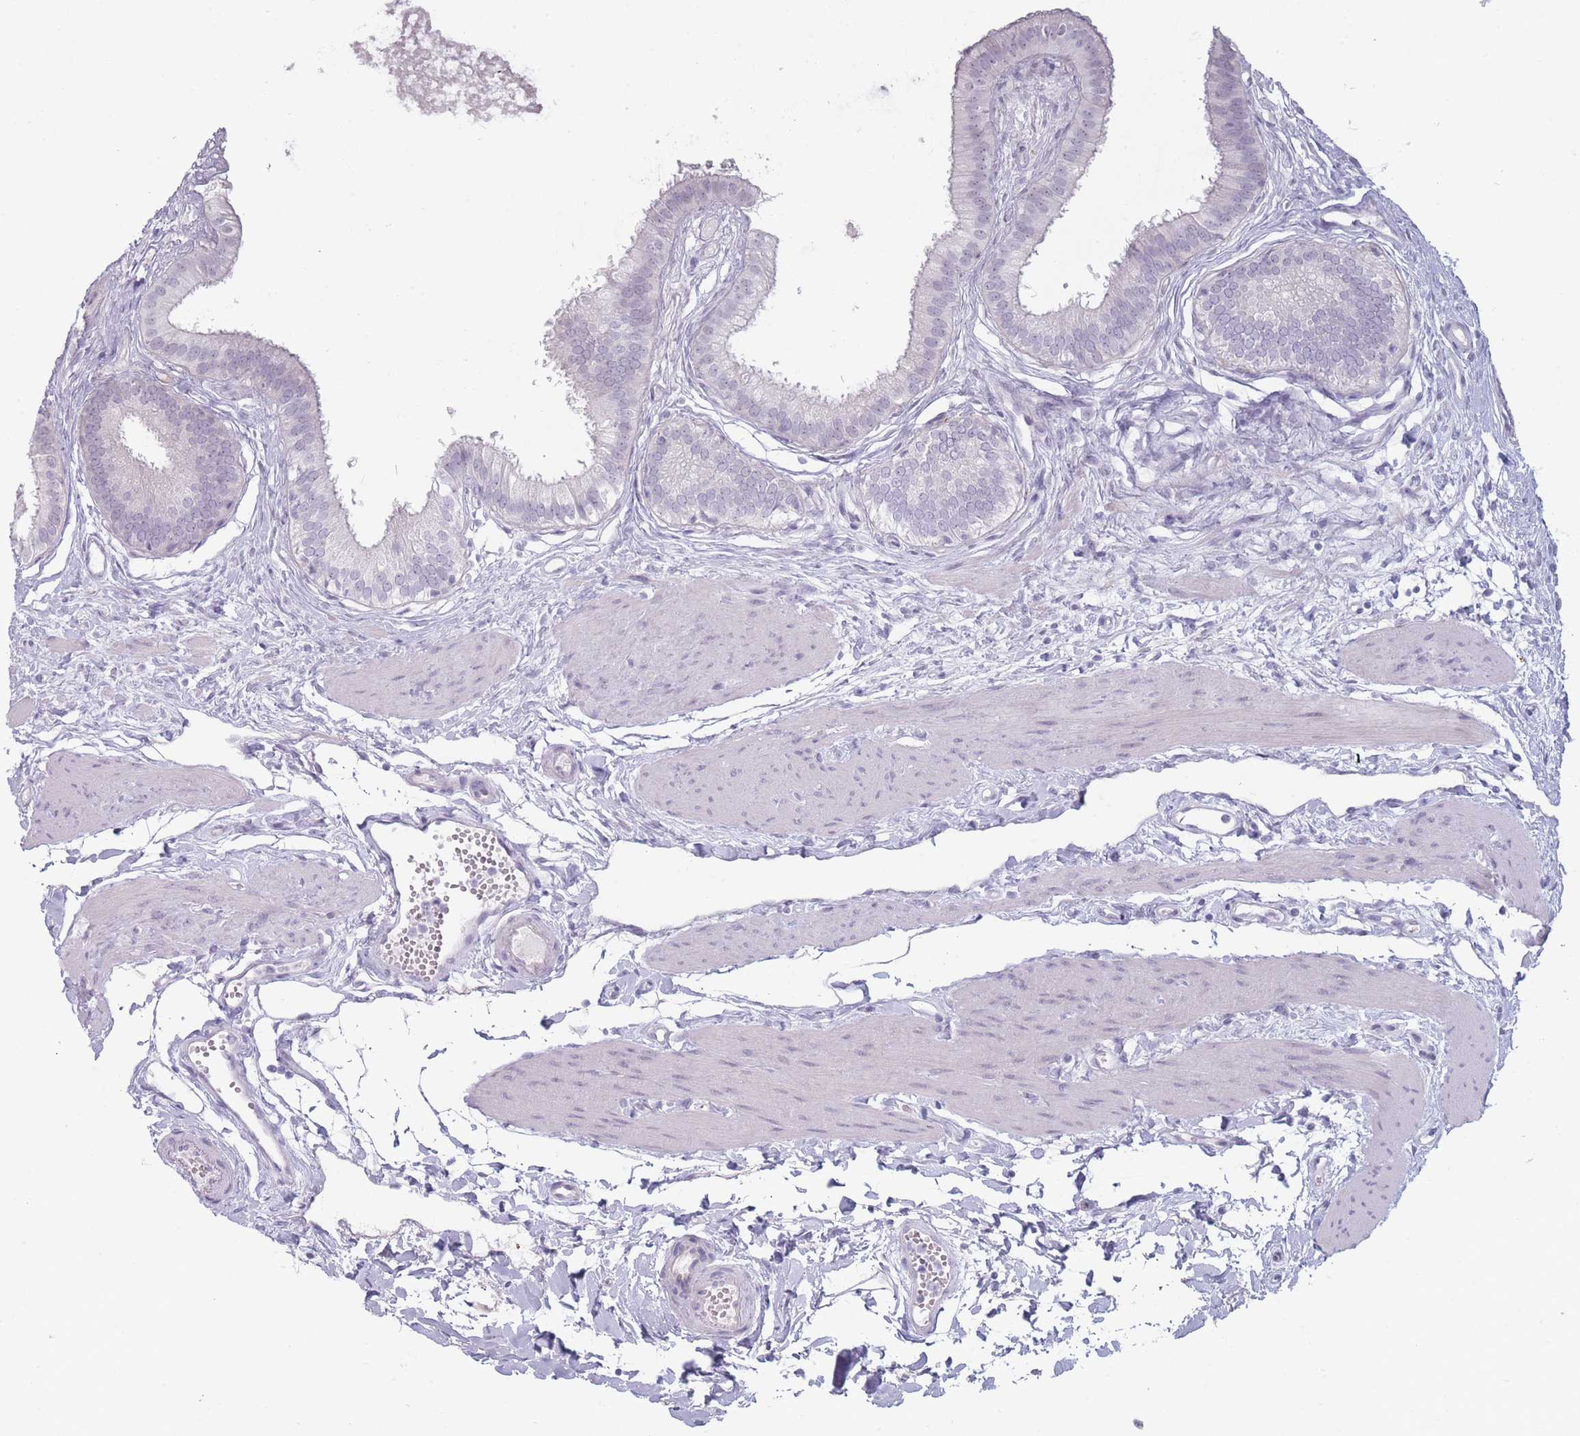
{"staining": {"intensity": "negative", "quantity": "none", "location": "none"}, "tissue": "gallbladder", "cell_type": "Glandular cells", "image_type": "normal", "snomed": [{"axis": "morphology", "description": "Normal tissue, NOS"}, {"axis": "topography", "description": "Gallbladder"}], "caption": "Immunohistochemistry (IHC) histopathology image of benign gallbladder: human gallbladder stained with DAB (3,3'-diaminobenzidine) shows no significant protein staining in glandular cells.", "gene": "ROS1", "patient": {"sex": "female", "age": 54}}